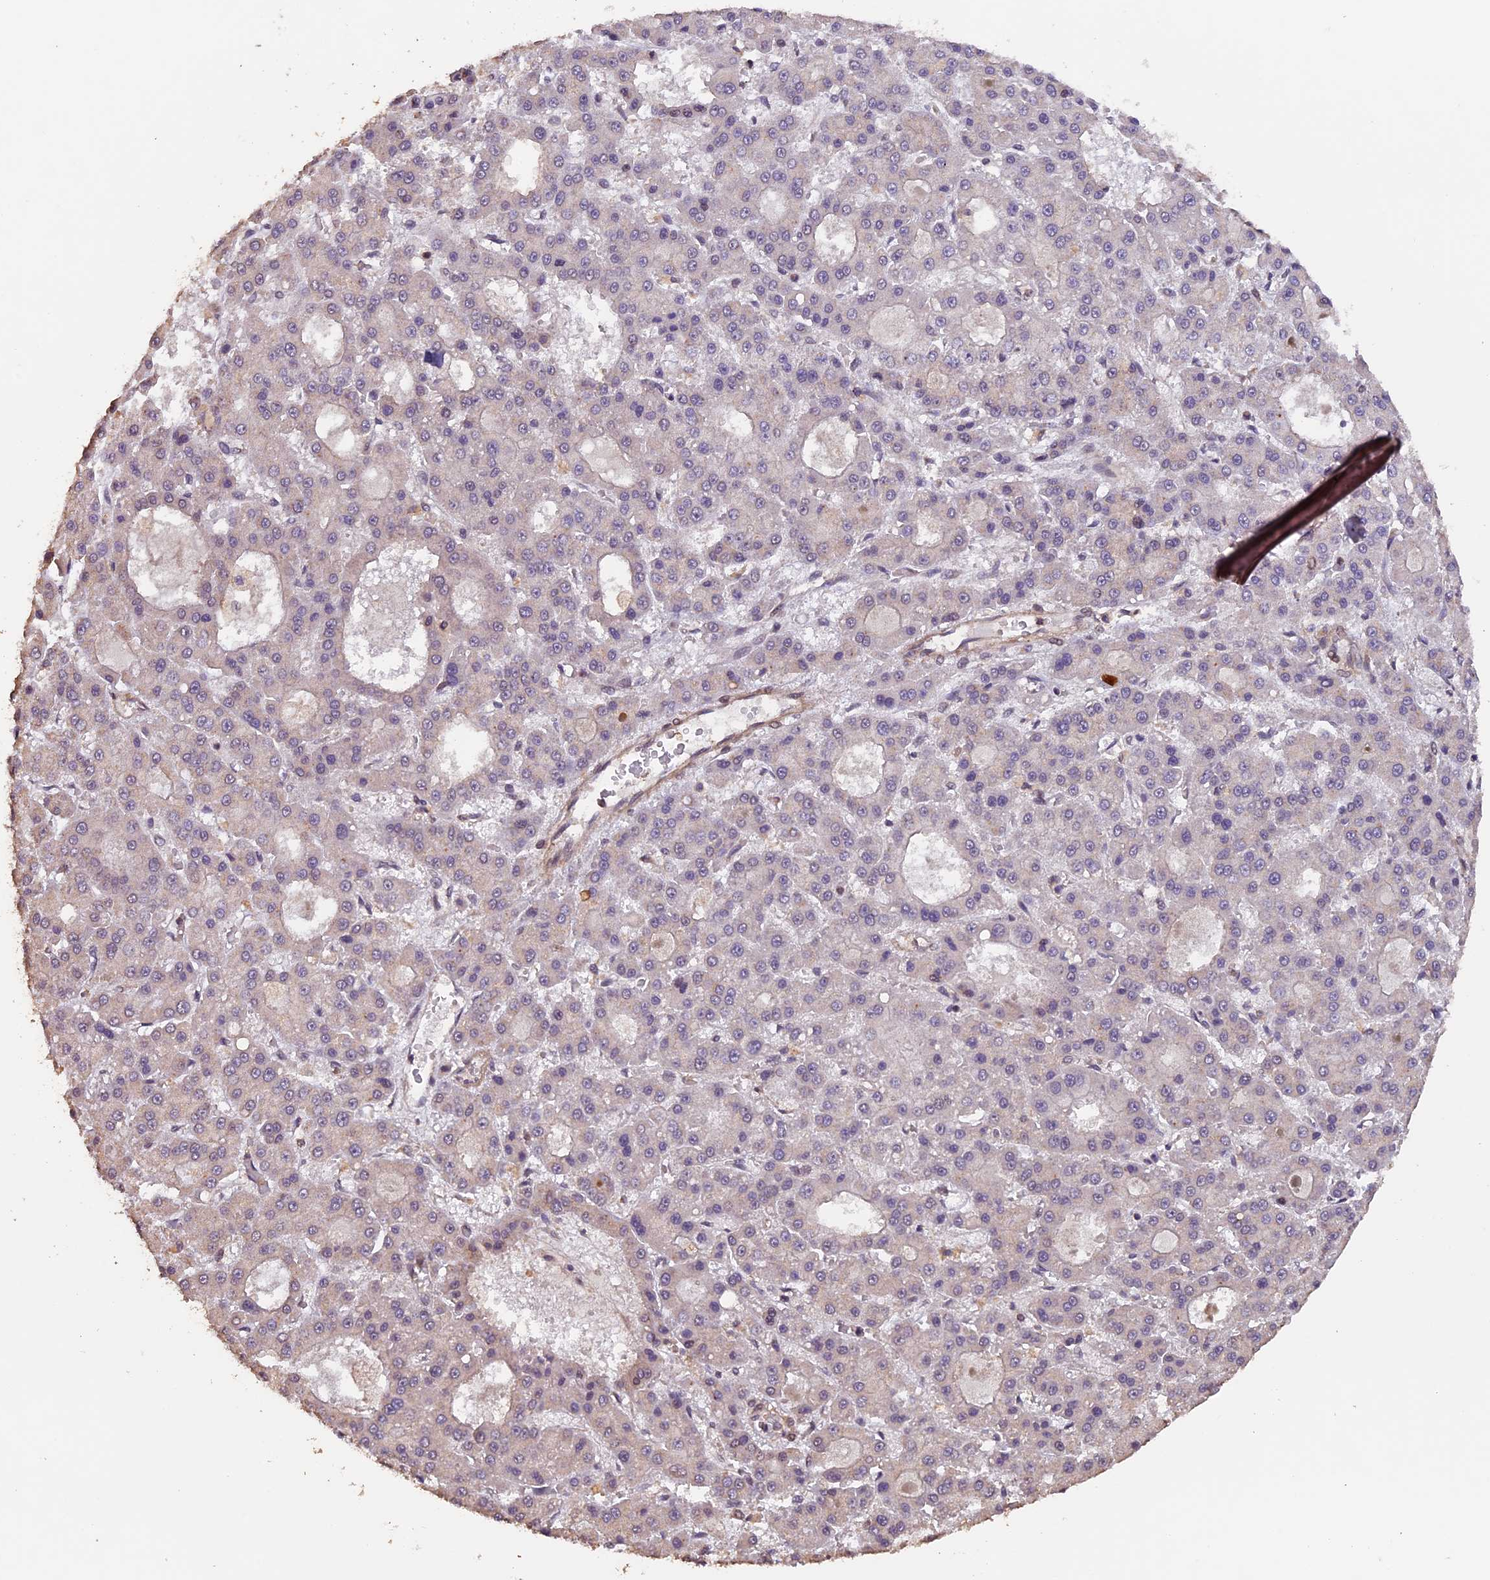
{"staining": {"intensity": "negative", "quantity": "none", "location": "none"}, "tissue": "liver cancer", "cell_type": "Tumor cells", "image_type": "cancer", "snomed": [{"axis": "morphology", "description": "Carcinoma, Hepatocellular, NOS"}, {"axis": "topography", "description": "Liver"}], "caption": "This is an immunohistochemistry (IHC) micrograph of liver cancer (hepatocellular carcinoma). There is no staining in tumor cells.", "gene": "GNB5", "patient": {"sex": "male", "age": 70}}